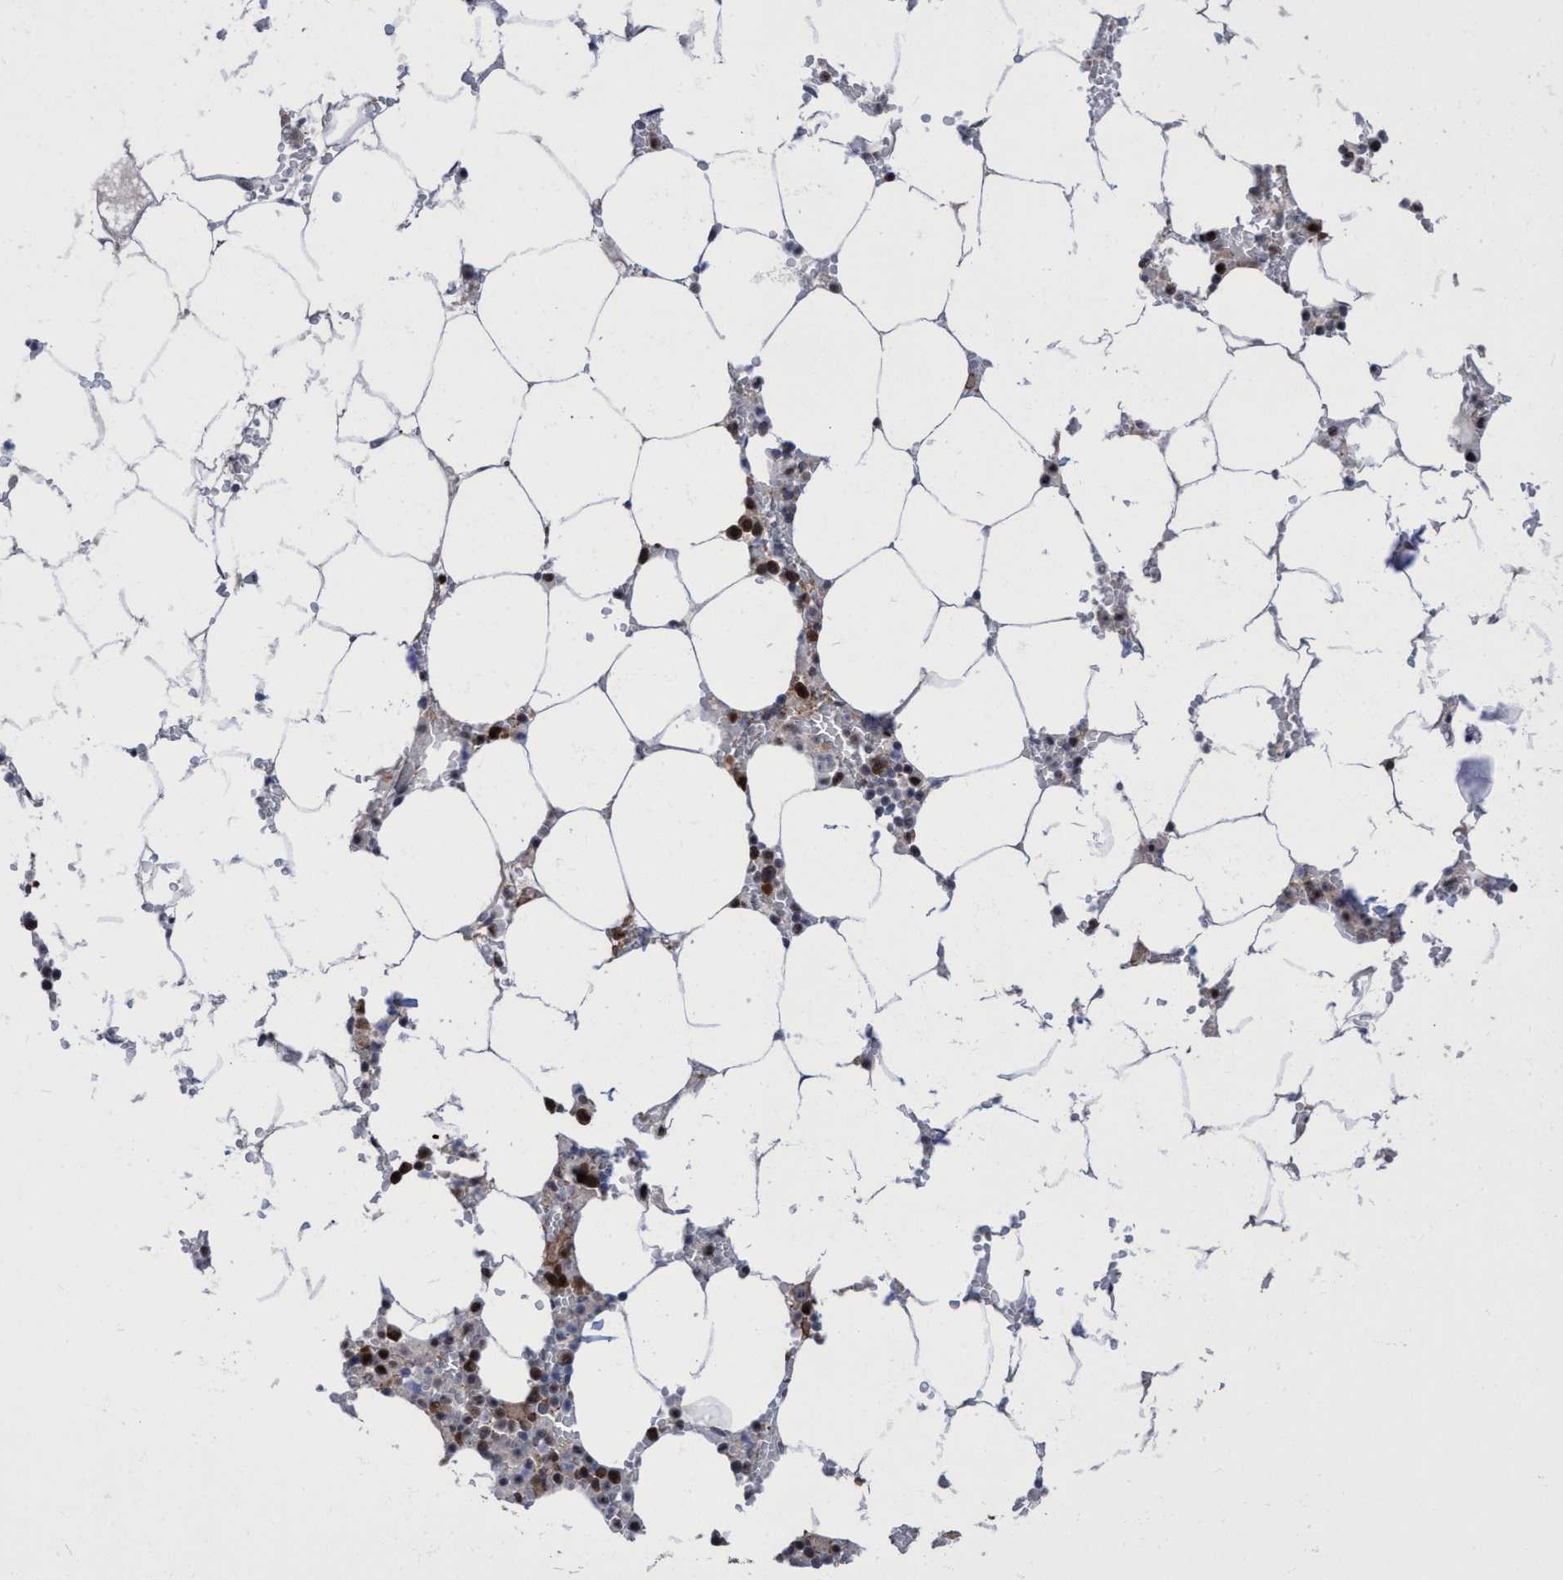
{"staining": {"intensity": "moderate", "quantity": "25%-75%", "location": "nuclear"}, "tissue": "bone marrow", "cell_type": "Hematopoietic cells", "image_type": "normal", "snomed": [{"axis": "morphology", "description": "Normal tissue, NOS"}, {"axis": "topography", "description": "Bone marrow"}], "caption": "Normal bone marrow reveals moderate nuclear positivity in about 25%-75% of hematopoietic cells.", "gene": "C9orf78", "patient": {"sex": "male", "age": 70}}